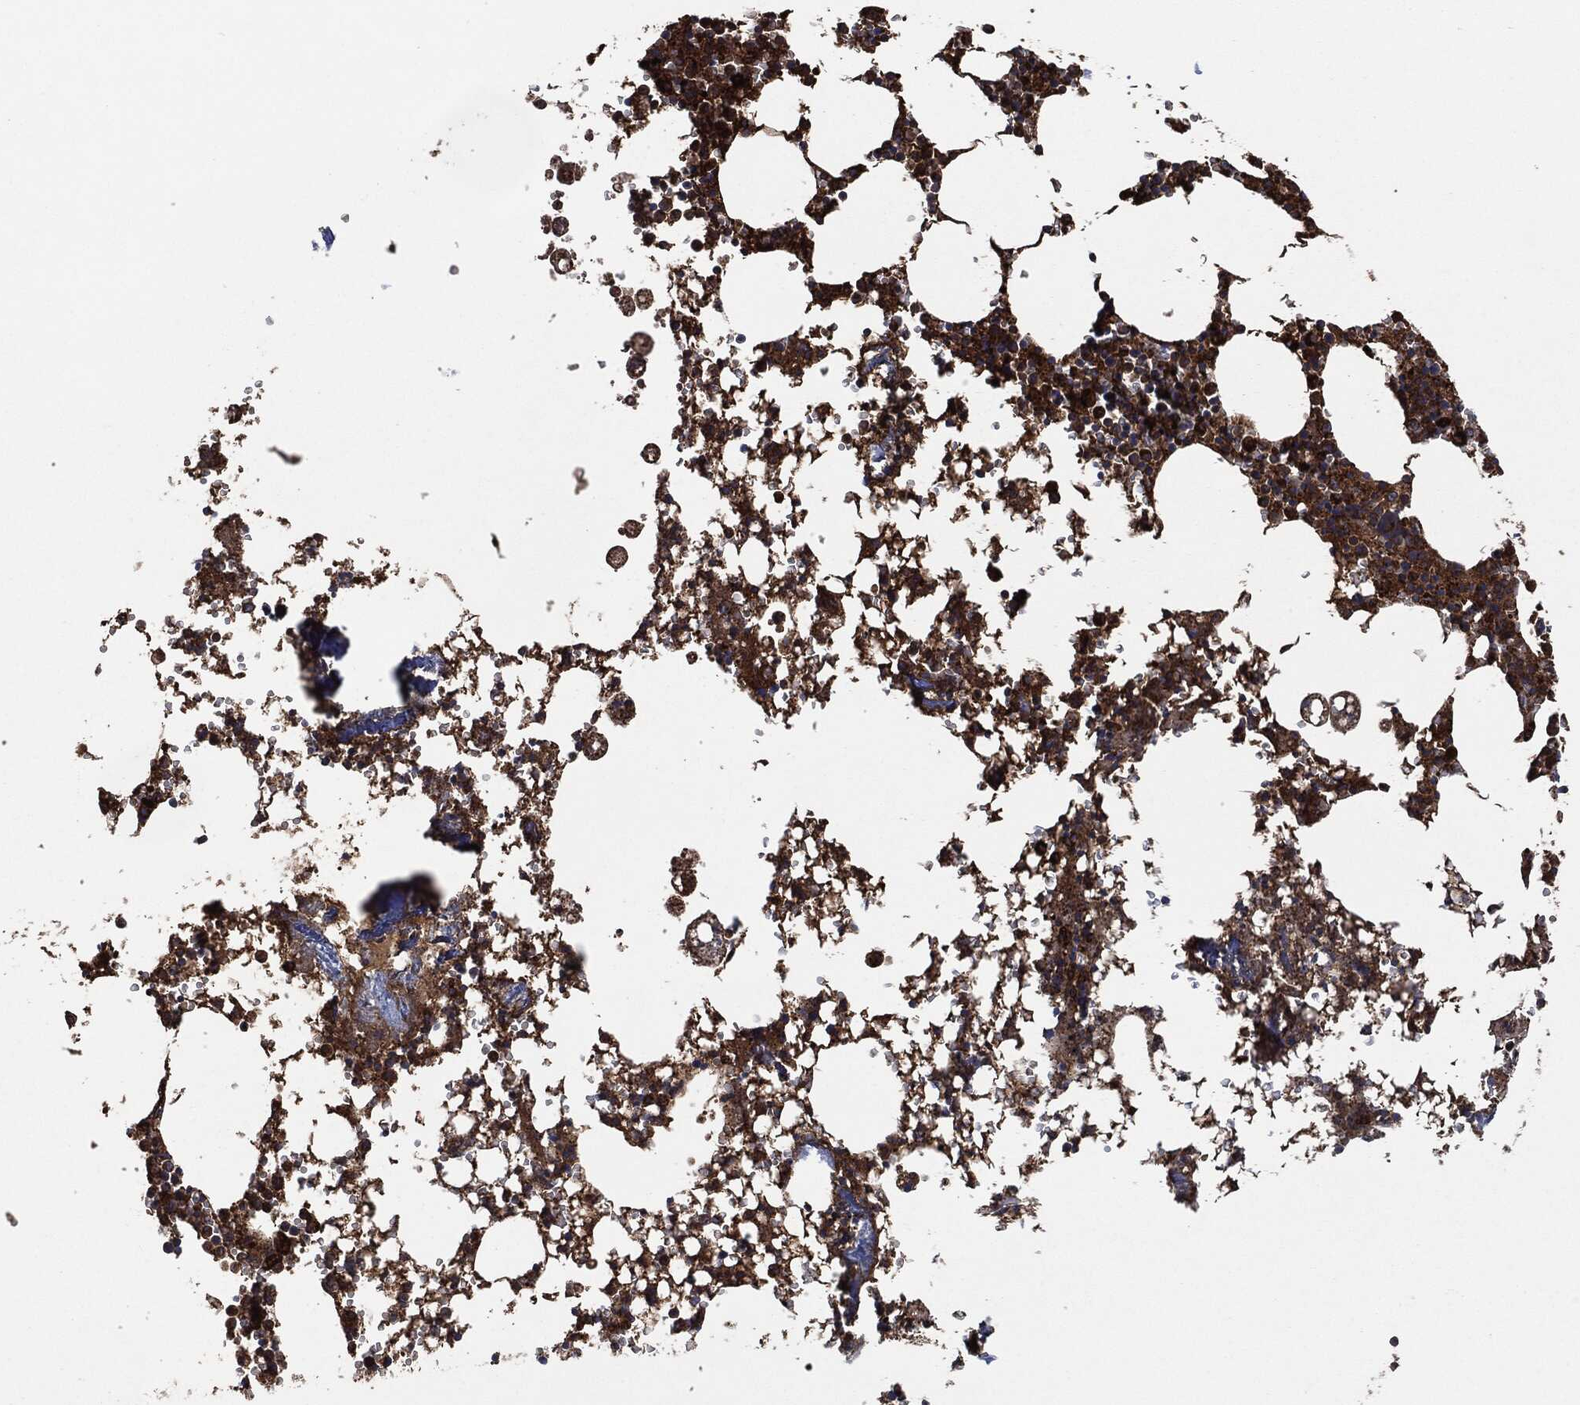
{"staining": {"intensity": "moderate", "quantity": ">75%", "location": "cytoplasmic/membranous"}, "tissue": "bone marrow", "cell_type": "Hematopoietic cells", "image_type": "normal", "snomed": [{"axis": "morphology", "description": "Normal tissue, NOS"}, {"axis": "topography", "description": "Bone marrow"}], "caption": "A brown stain shows moderate cytoplasmic/membranous expression of a protein in hematopoietic cells of normal bone marrow.", "gene": "AMFR", "patient": {"sex": "female", "age": 64}}